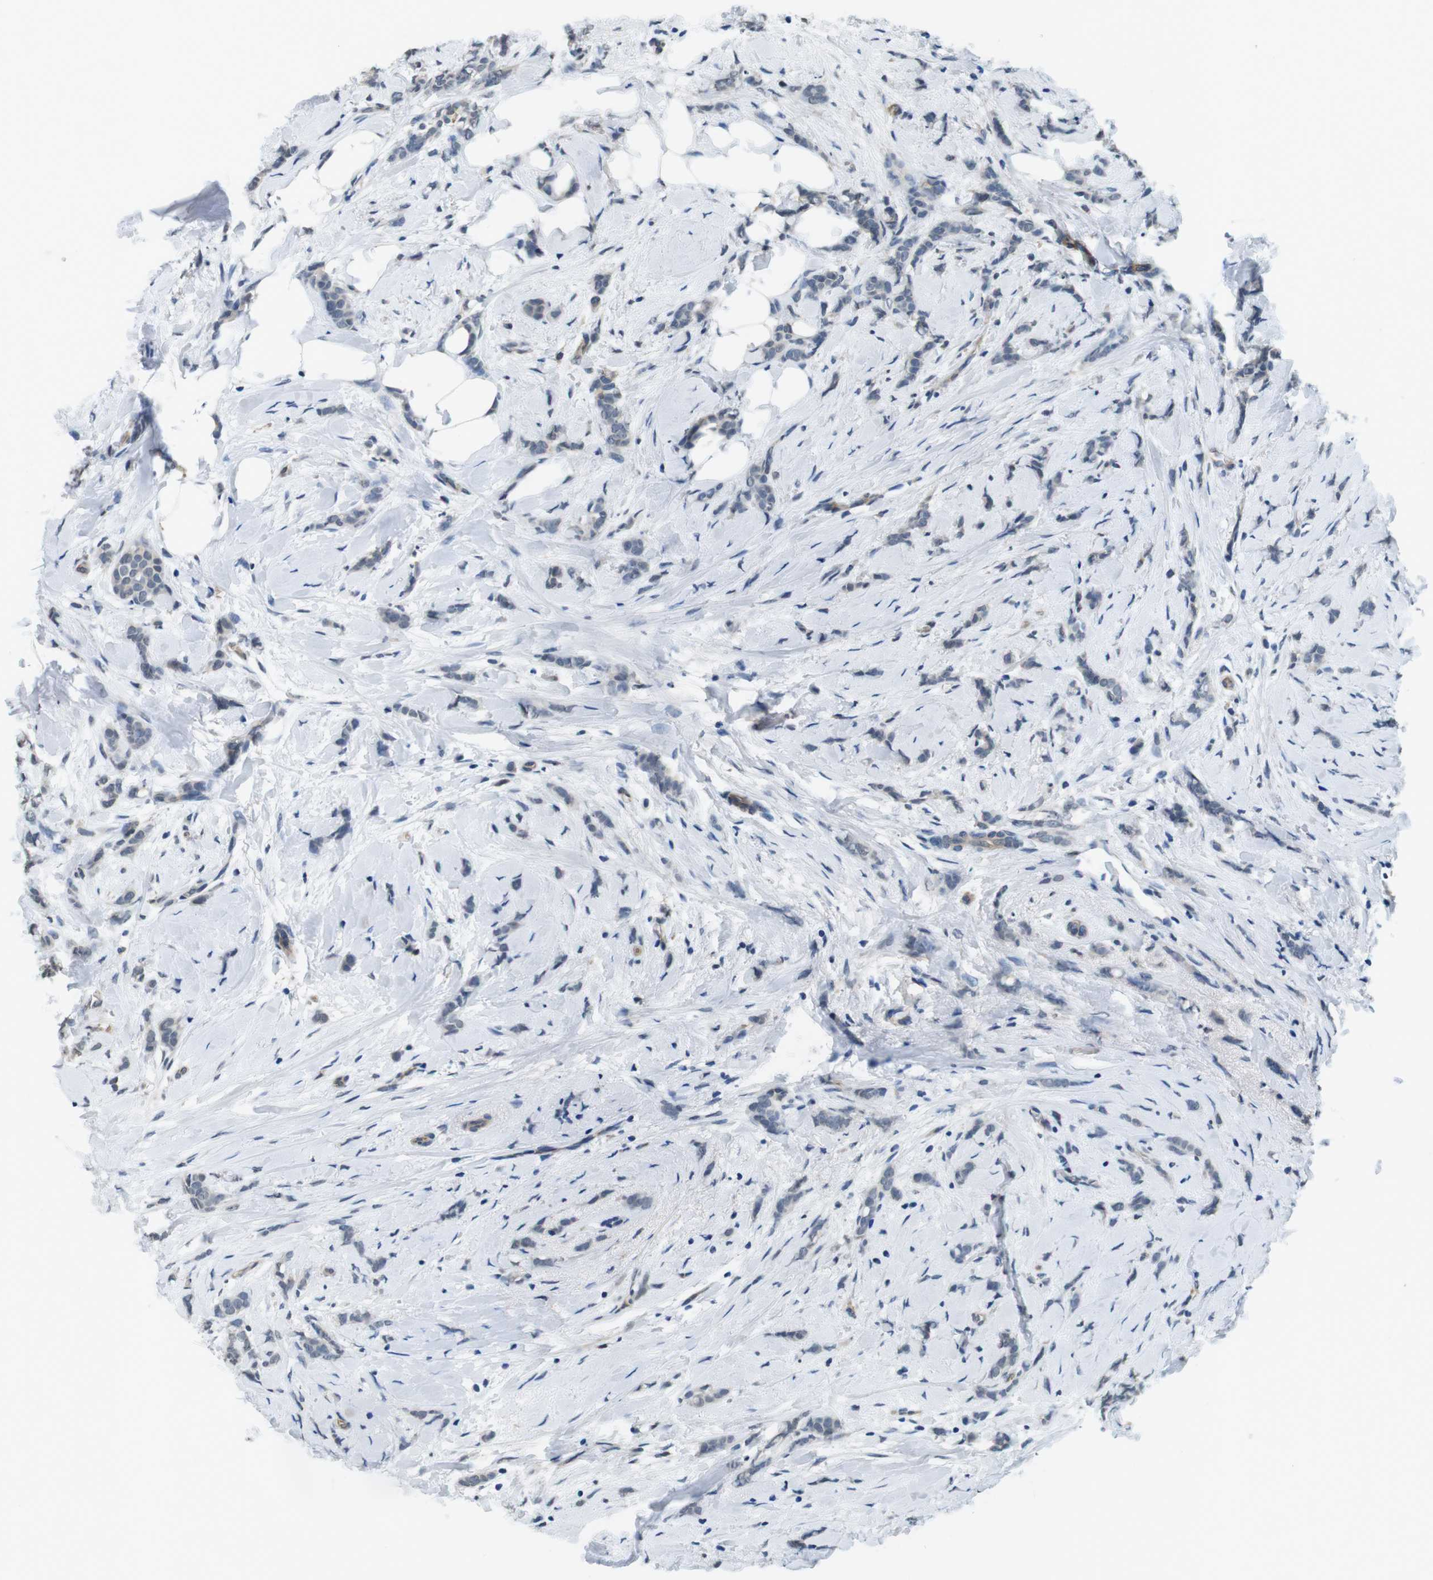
{"staining": {"intensity": "negative", "quantity": "none", "location": "none"}, "tissue": "breast cancer", "cell_type": "Tumor cells", "image_type": "cancer", "snomed": [{"axis": "morphology", "description": "Lobular carcinoma, in situ"}, {"axis": "morphology", "description": "Lobular carcinoma"}, {"axis": "topography", "description": "Breast"}], "caption": "Breast cancer (lobular carcinoma in situ) stained for a protein using immunohistochemistry (IHC) exhibits no expression tumor cells.", "gene": "CD163L1", "patient": {"sex": "female", "age": 41}}